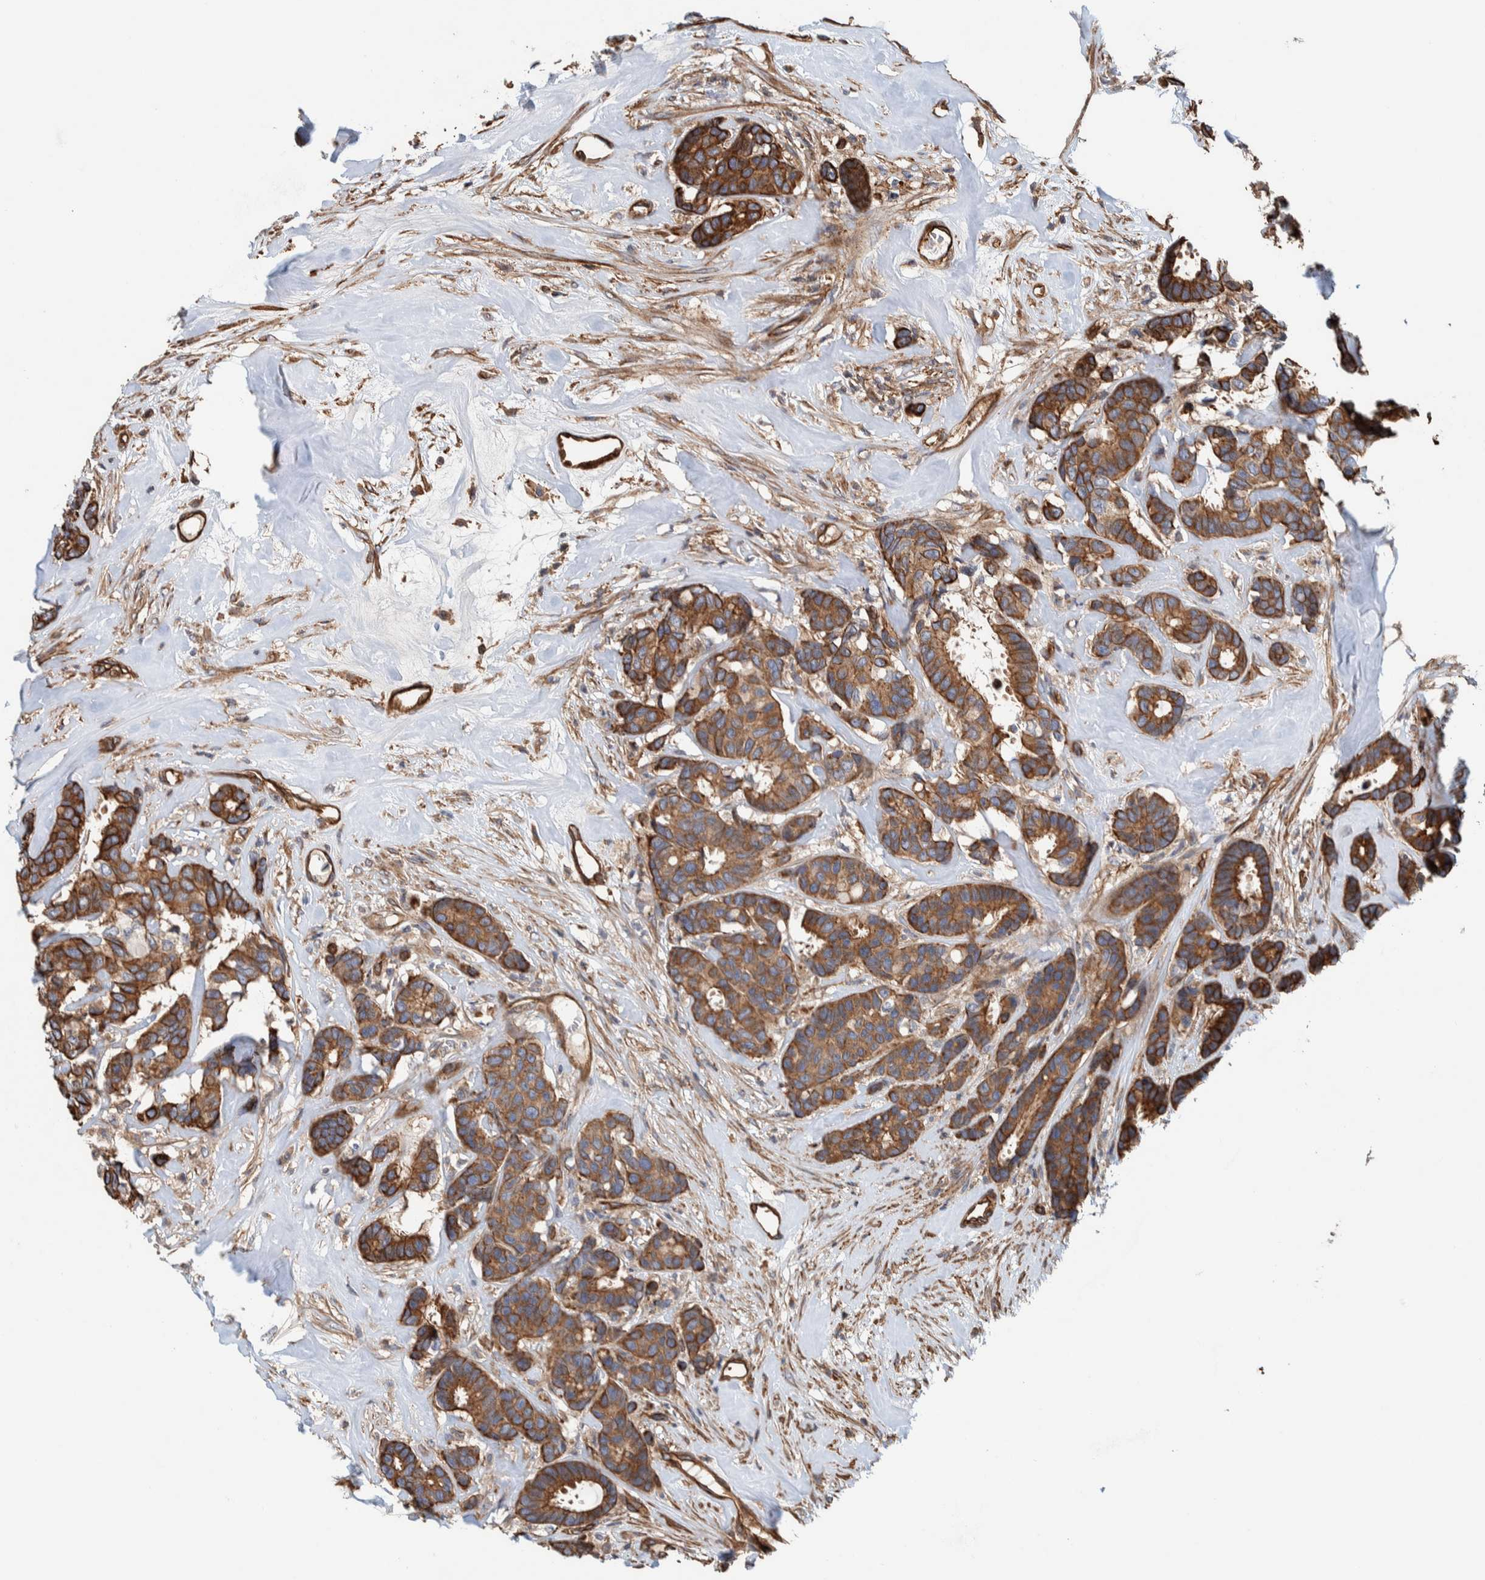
{"staining": {"intensity": "moderate", "quantity": ">75%", "location": "cytoplasmic/membranous"}, "tissue": "breast cancer", "cell_type": "Tumor cells", "image_type": "cancer", "snomed": [{"axis": "morphology", "description": "Duct carcinoma"}, {"axis": "topography", "description": "Breast"}], "caption": "This histopathology image shows immunohistochemistry (IHC) staining of breast cancer (infiltrating ductal carcinoma), with medium moderate cytoplasmic/membranous positivity in about >75% of tumor cells.", "gene": "PKD1L1", "patient": {"sex": "female", "age": 87}}